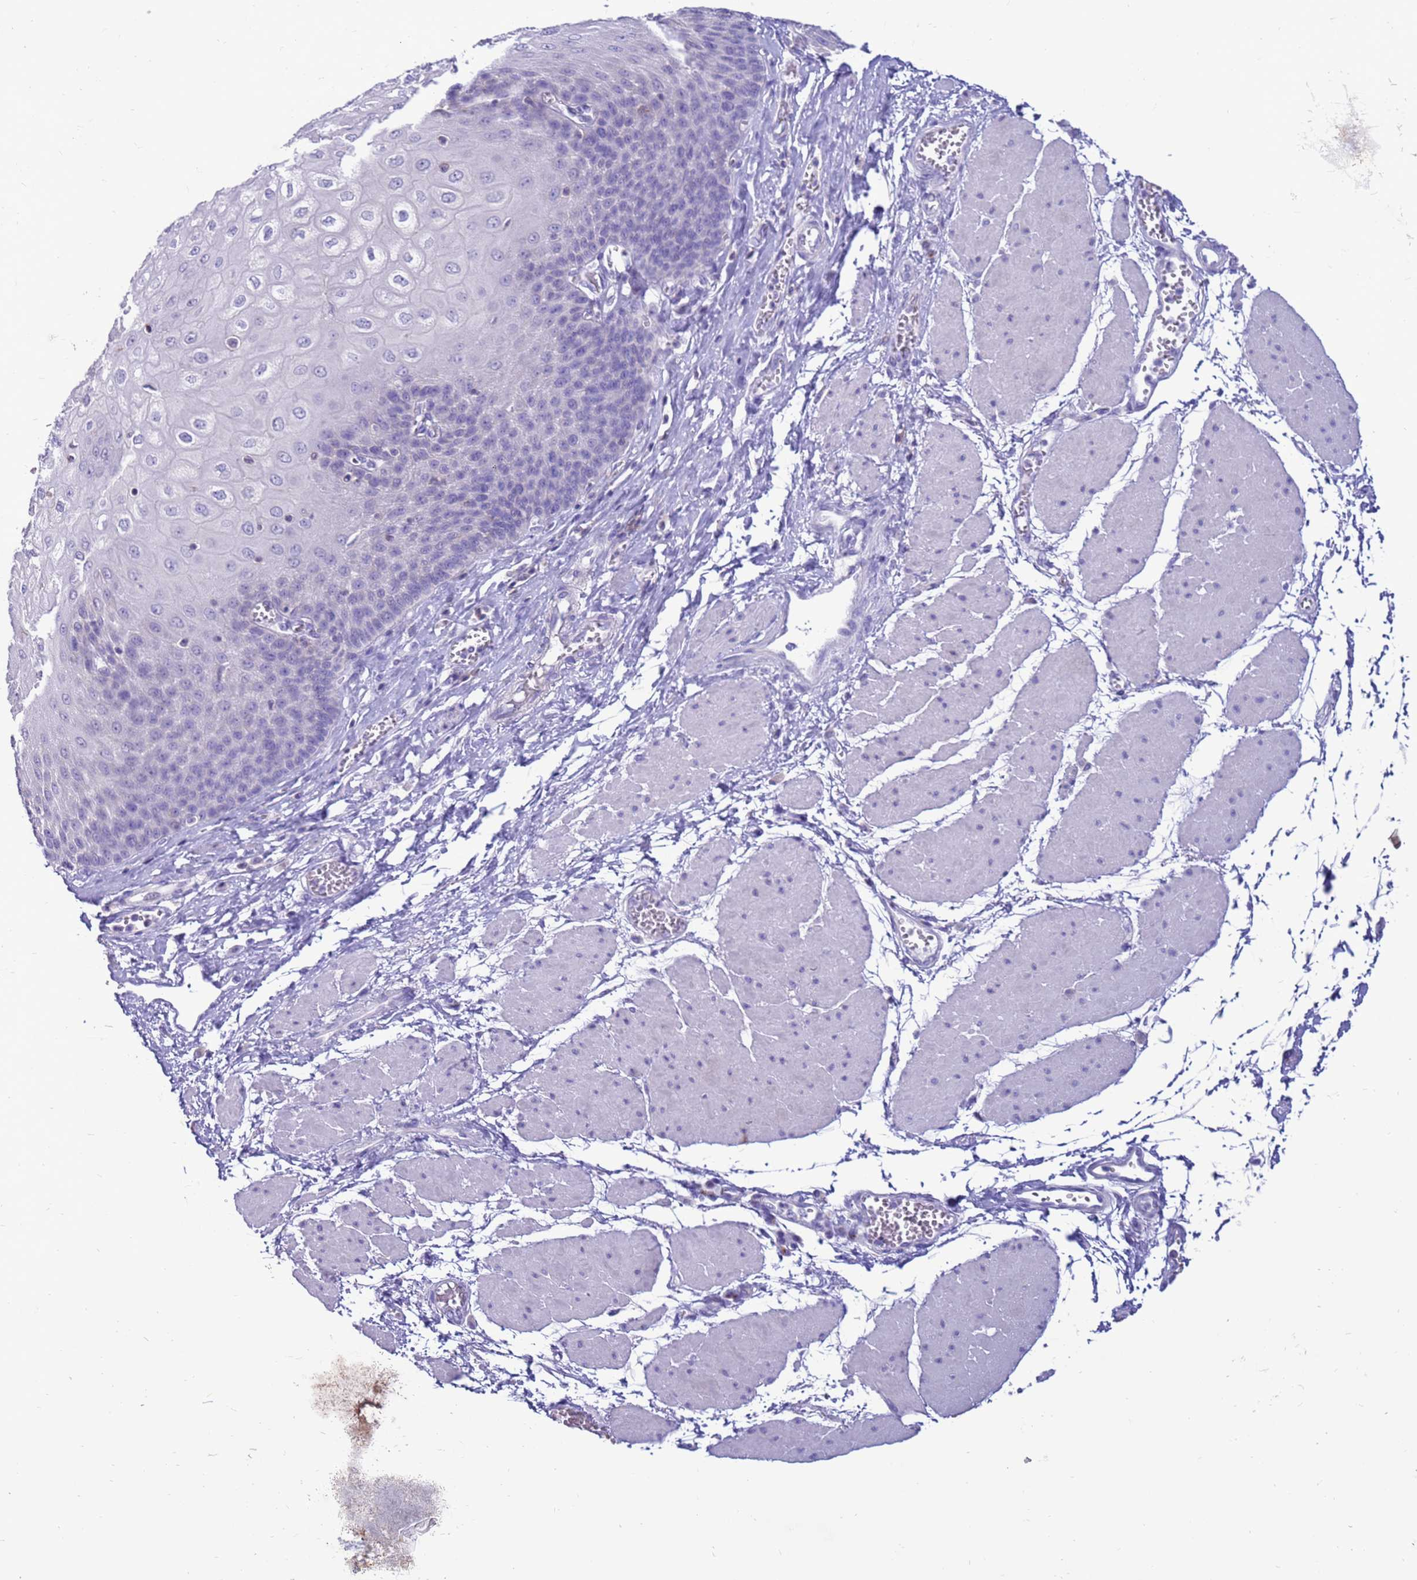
{"staining": {"intensity": "negative", "quantity": "none", "location": "none"}, "tissue": "esophagus", "cell_type": "Squamous epithelial cells", "image_type": "normal", "snomed": [{"axis": "morphology", "description": "Normal tissue, NOS"}, {"axis": "topography", "description": "Esophagus"}], "caption": "This is an immunohistochemistry image of unremarkable esophagus. There is no positivity in squamous epithelial cells.", "gene": "PDE10A", "patient": {"sex": "male", "age": 60}}